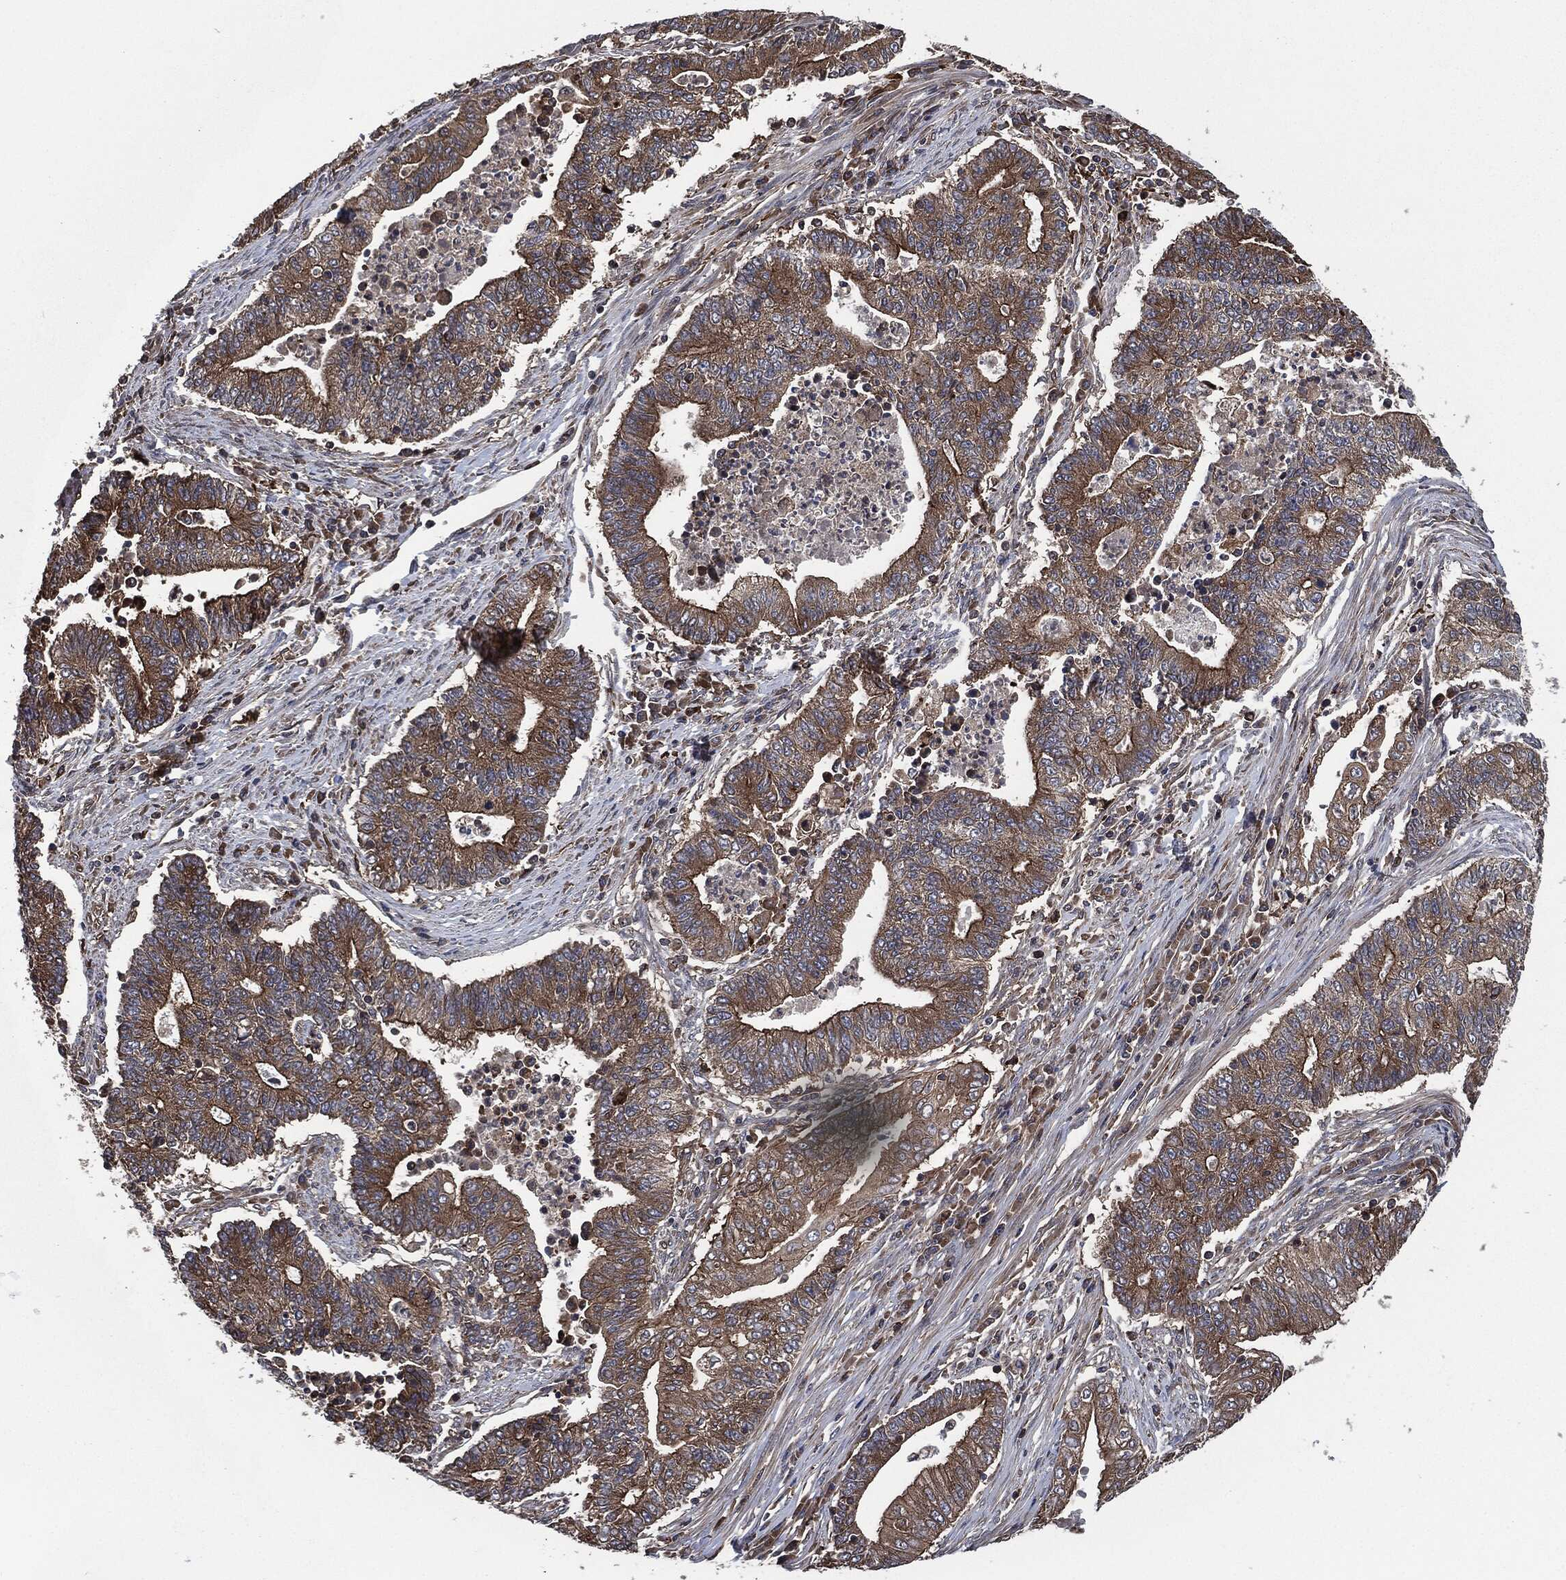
{"staining": {"intensity": "moderate", "quantity": "25%-75%", "location": "cytoplasmic/membranous"}, "tissue": "endometrial cancer", "cell_type": "Tumor cells", "image_type": "cancer", "snomed": [{"axis": "morphology", "description": "Adenocarcinoma, NOS"}, {"axis": "topography", "description": "Uterus"}, {"axis": "topography", "description": "Endometrium"}], "caption": "Immunohistochemistry (IHC) micrograph of endometrial cancer stained for a protein (brown), which shows medium levels of moderate cytoplasmic/membranous expression in approximately 25%-75% of tumor cells.", "gene": "RAP1GDS1", "patient": {"sex": "female", "age": 54}}